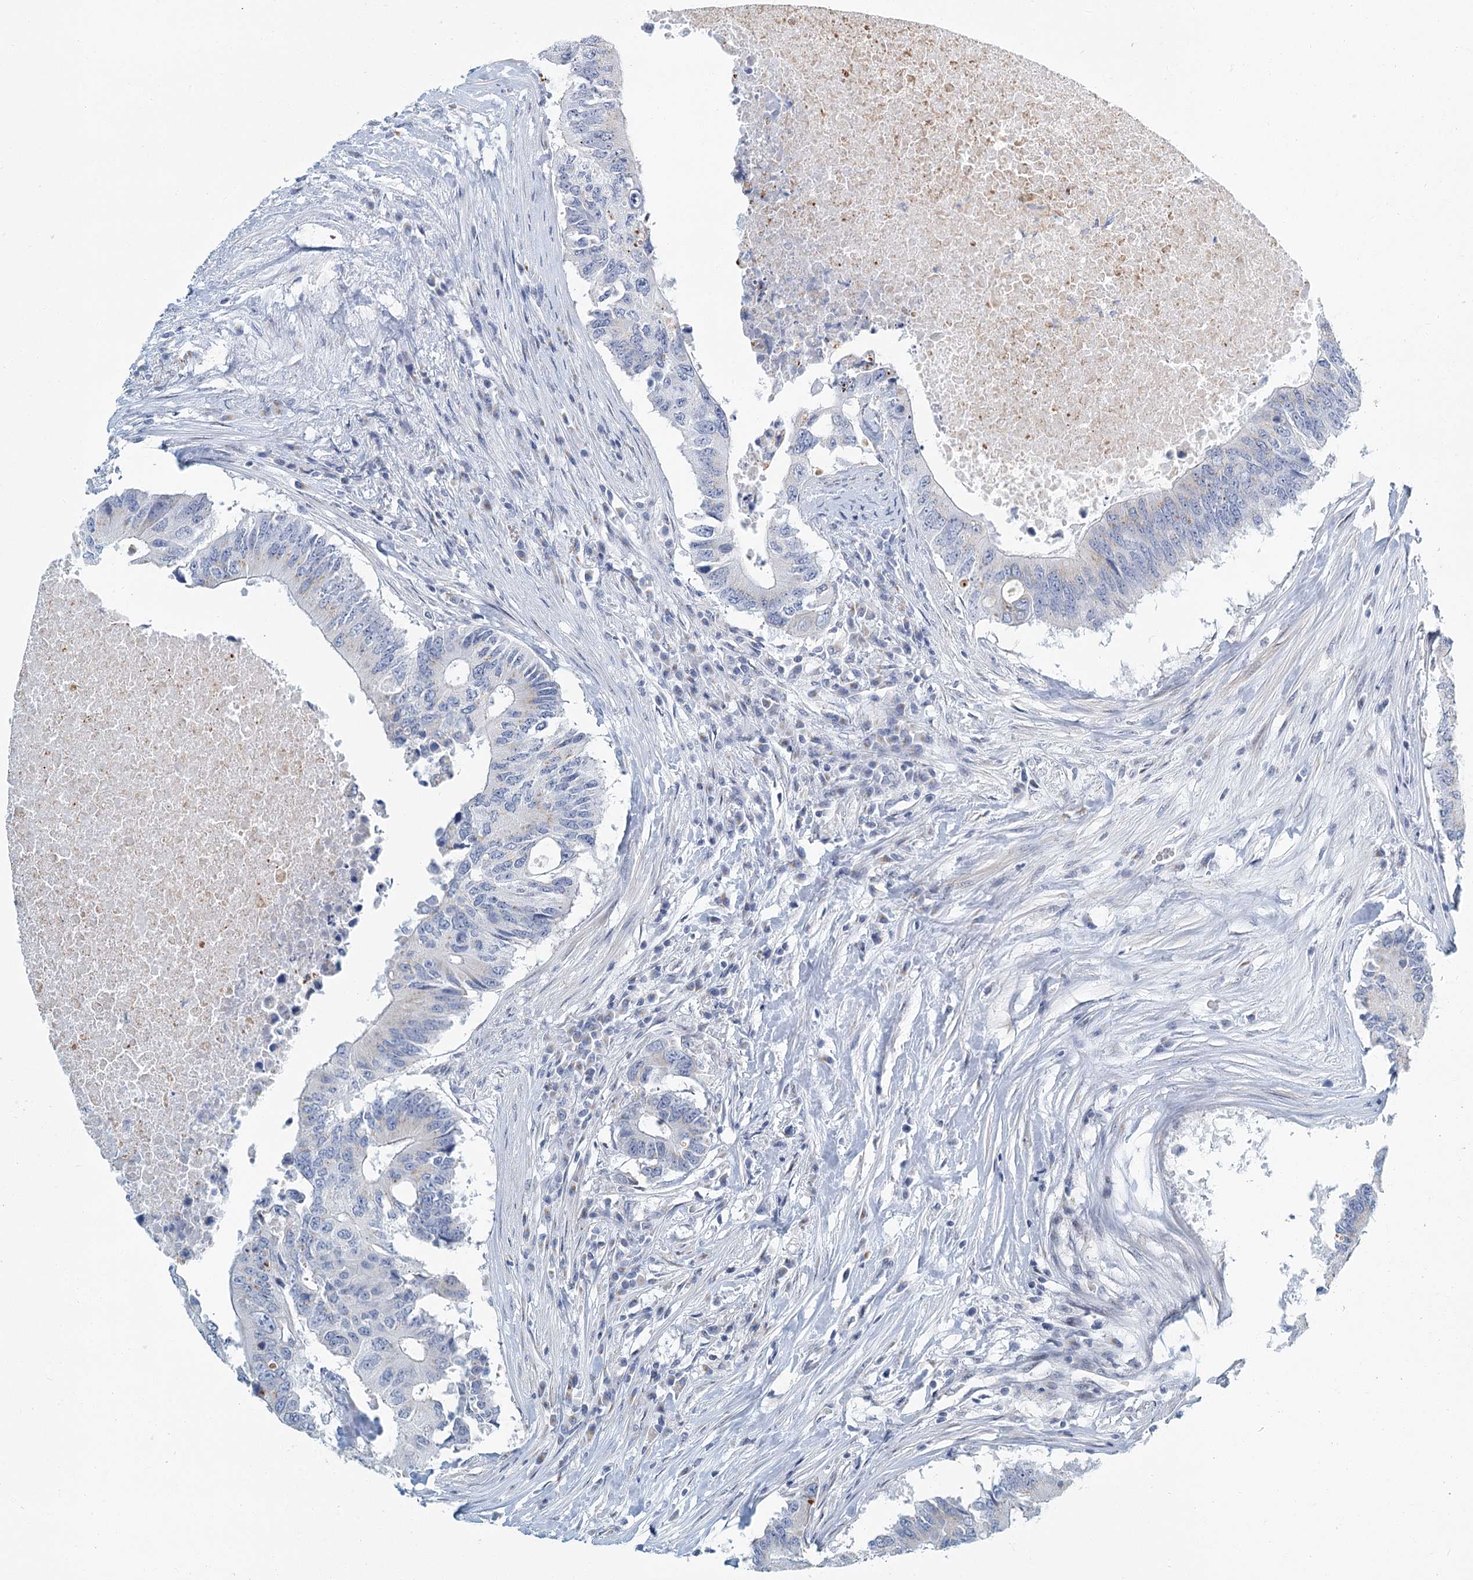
{"staining": {"intensity": "negative", "quantity": "none", "location": "none"}, "tissue": "colorectal cancer", "cell_type": "Tumor cells", "image_type": "cancer", "snomed": [{"axis": "morphology", "description": "Adenocarcinoma, NOS"}, {"axis": "topography", "description": "Colon"}], "caption": "Colorectal cancer (adenocarcinoma) was stained to show a protein in brown. There is no significant expression in tumor cells. (Brightfield microscopy of DAB immunohistochemistry at high magnification).", "gene": "ZNF527", "patient": {"sex": "male", "age": 71}}